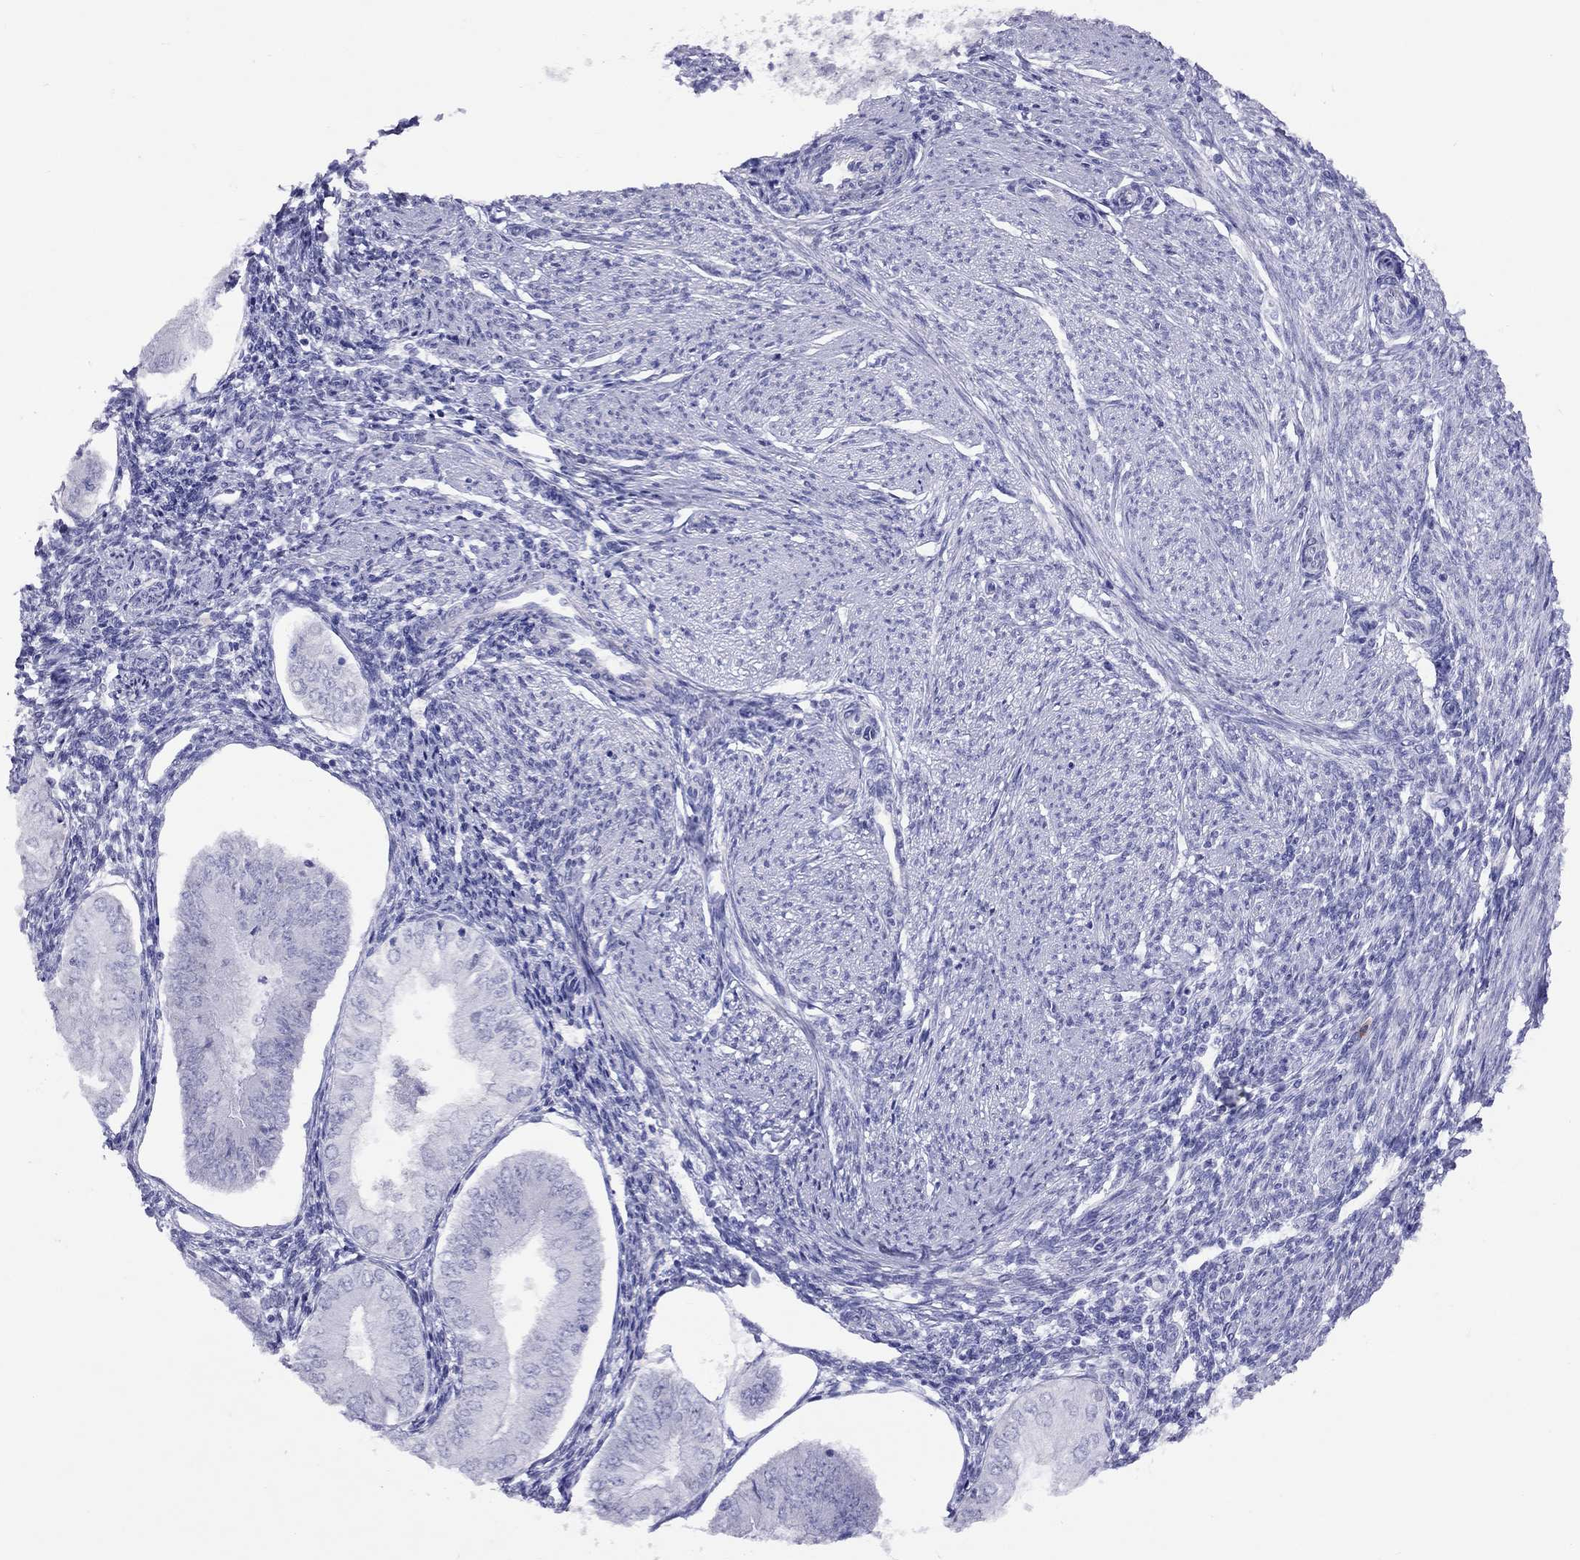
{"staining": {"intensity": "negative", "quantity": "none", "location": "none"}, "tissue": "endometrial cancer", "cell_type": "Tumor cells", "image_type": "cancer", "snomed": [{"axis": "morphology", "description": "Adenocarcinoma, NOS"}, {"axis": "topography", "description": "Endometrium"}], "caption": "High magnification brightfield microscopy of endometrial adenocarcinoma stained with DAB (brown) and counterstained with hematoxylin (blue): tumor cells show no significant staining.", "gene": "SPINT4", "patient": {"sex": "female", "age": 53}}